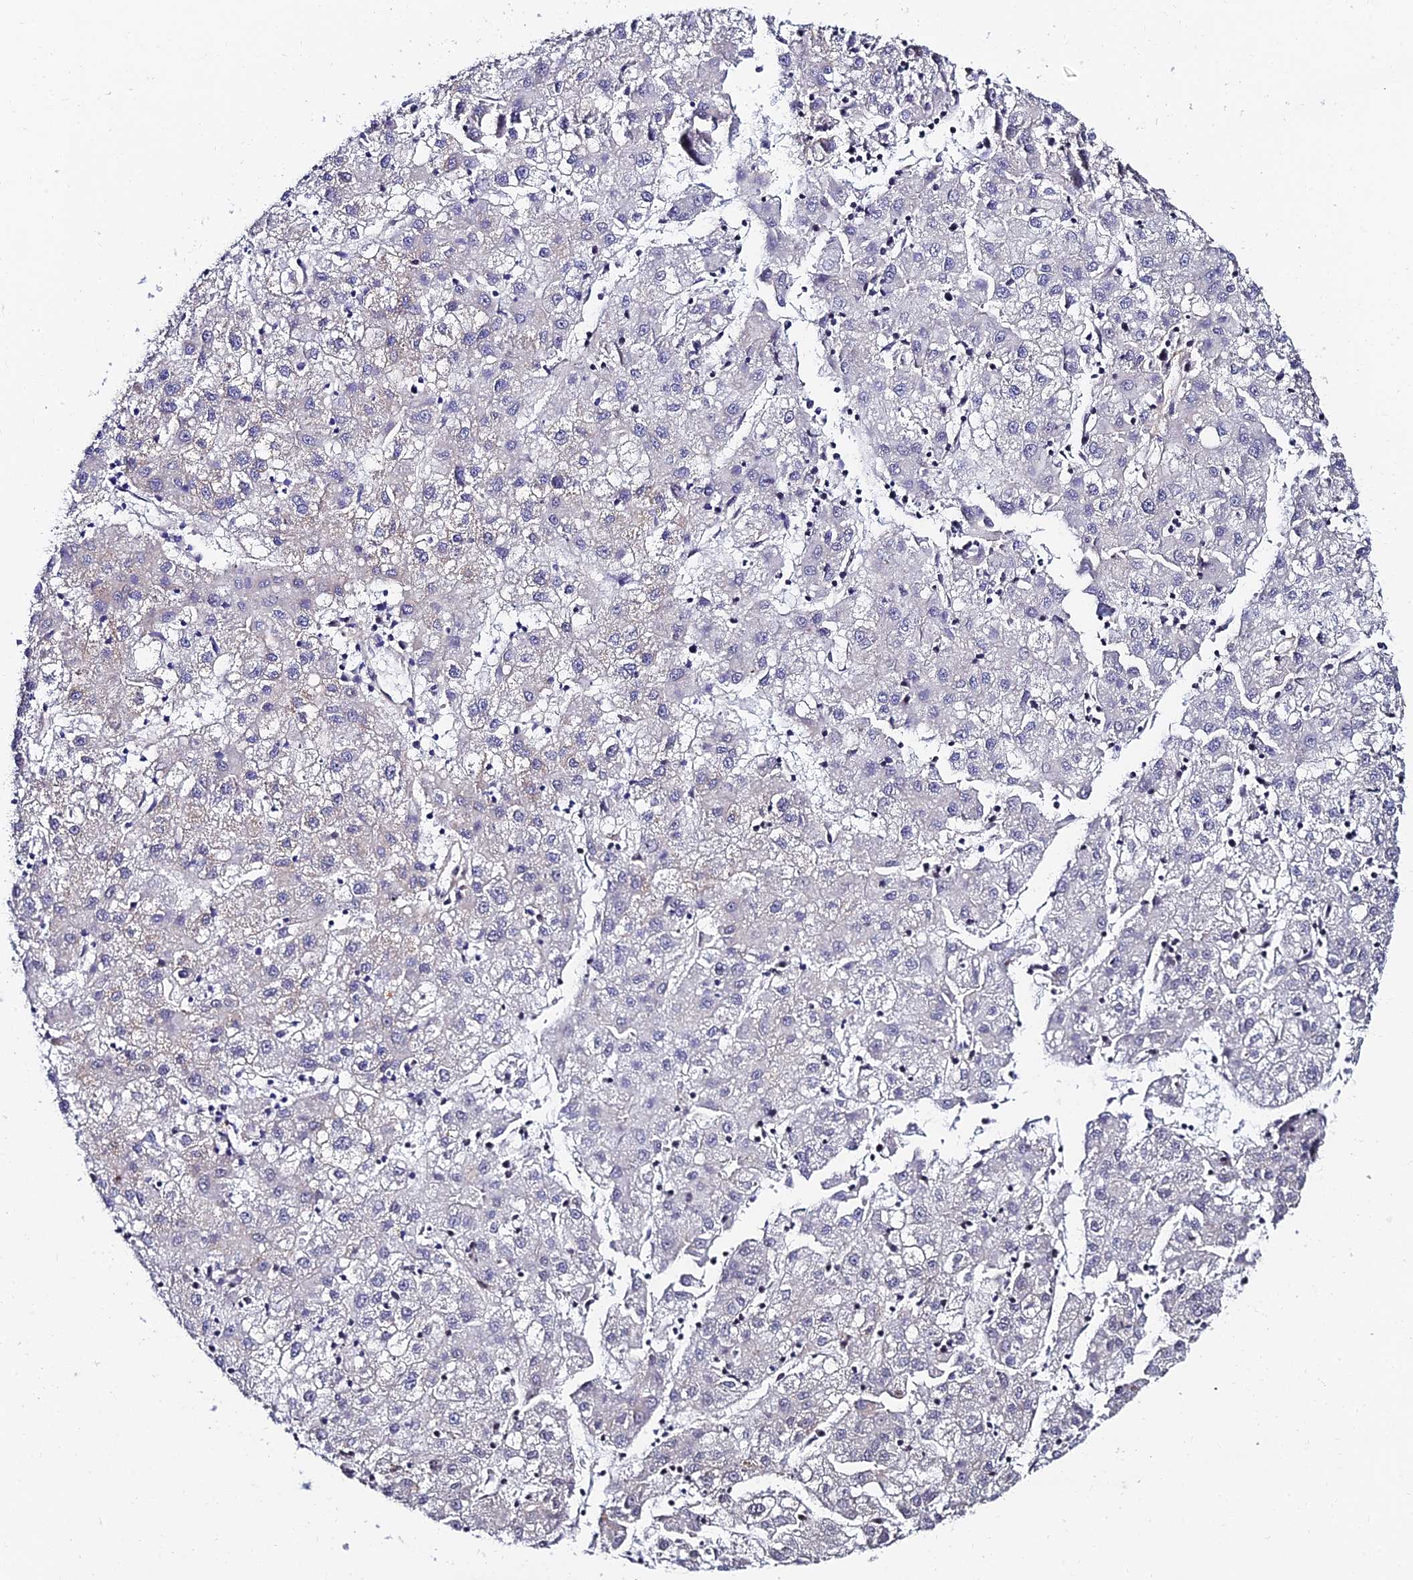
{"staining": {"intensity": "negative", "quantity": "none", "location": "none"}, "tissue": "liver cancer", "cell_type": "Tumor cells", "image_type": "cancer", "snomed": [{"axis": "morphology", "description": "Carcinoma, Hepatocellular, NOS"}, {"axis": "topography", "description": "Liver"}], "caption": "Immunohistochemistry (IHC) image of human hepatocellular carcinoma (liver) stained for a protein (brown), which displays no staining in tumor cells.", "gene": "ADGRF3", "patient": {"sex": "male", "age": 72}}